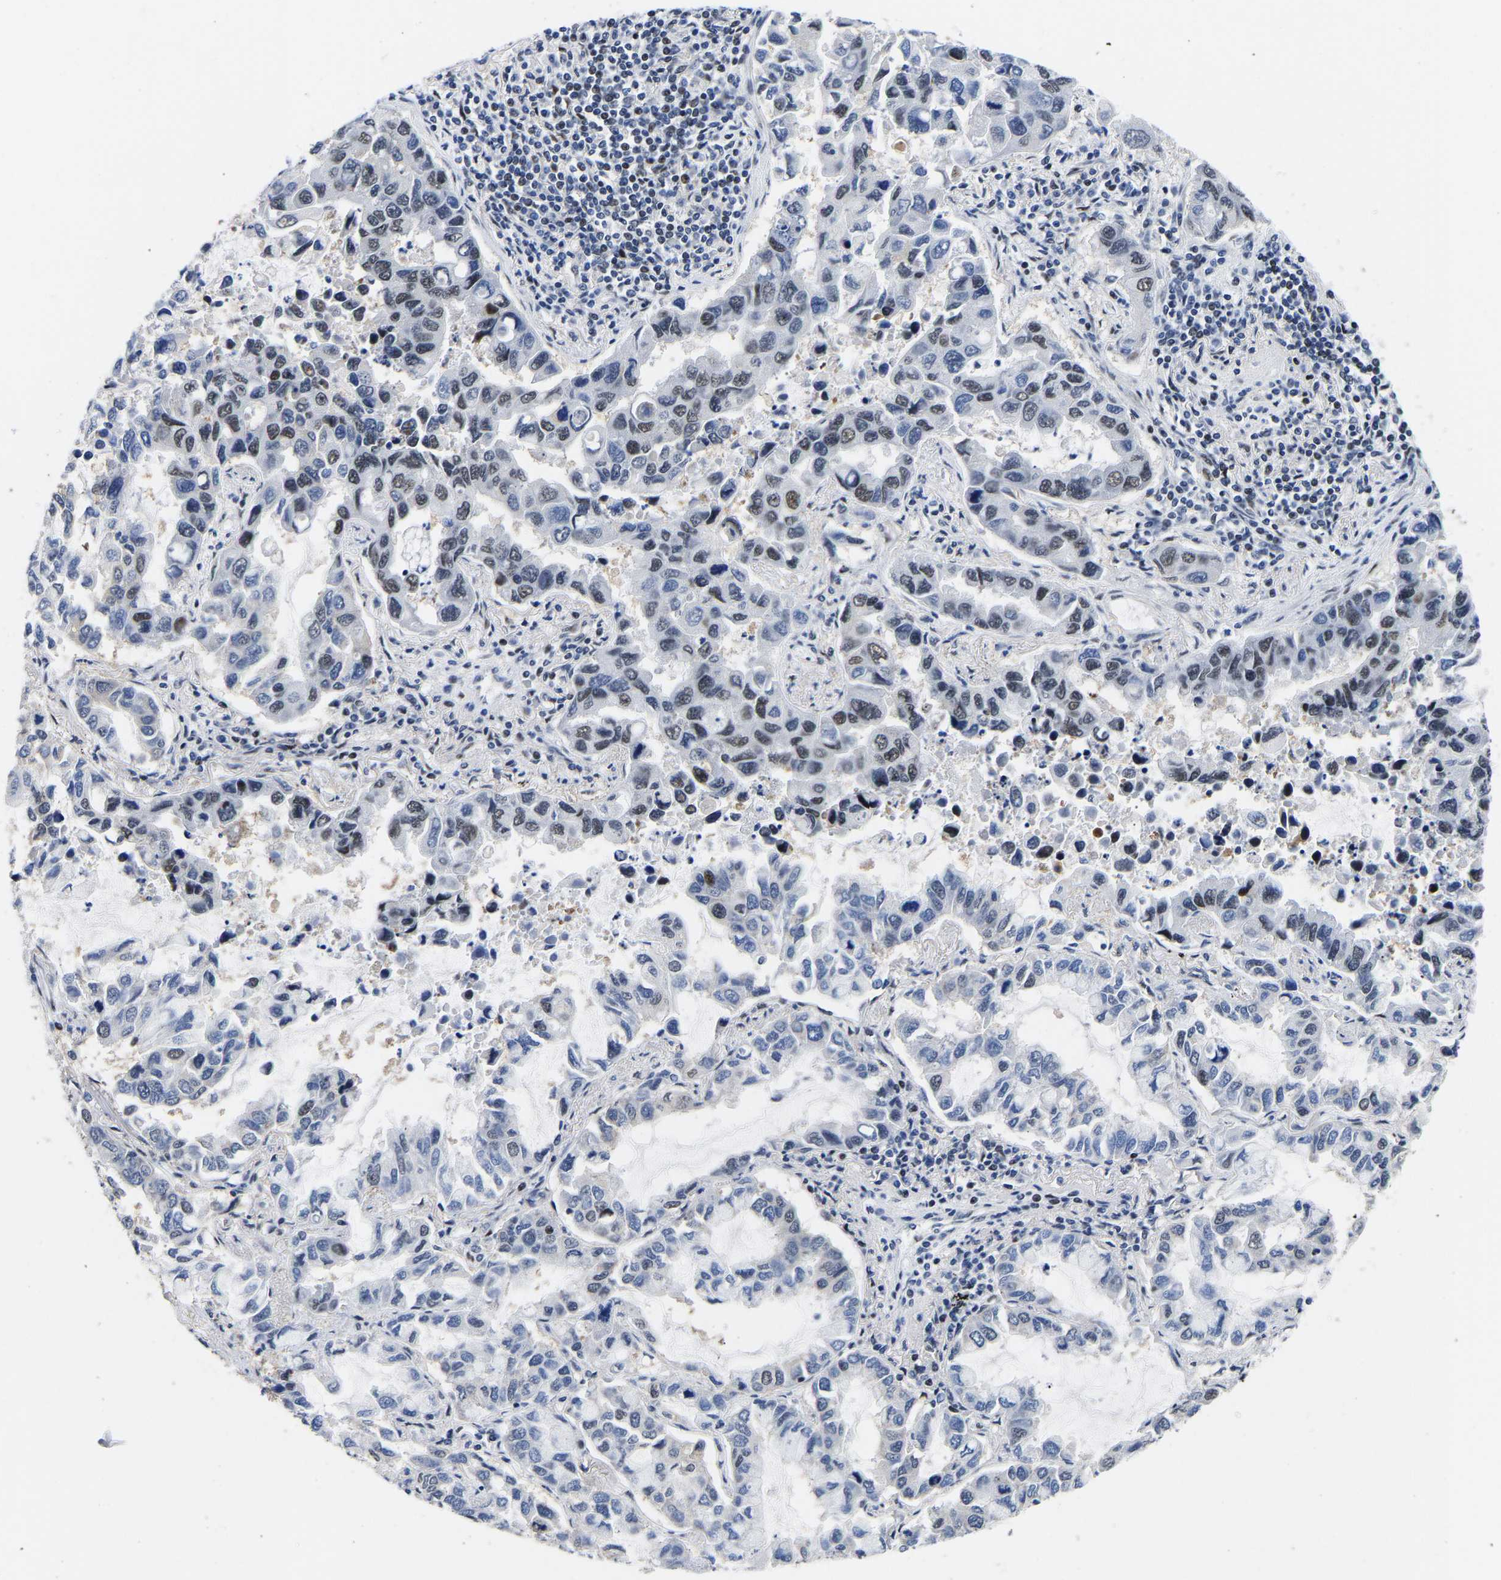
{"staining": {"intensity": "moderate", "quantity": "<25%", "location": "nuclear"}, "tissue": "lung cancer", "cell_type": "Tumor cells", "image_type": "cancer", "snomed": [{"axis": "morphology", "description": "Adenocarcinoma, NOS"}, {"axis": "topography", "description": "Lung"}], "caption": "This micrograph exhibits immunohistochemistry (IHC) staining of lung cancer, with low moderate nuclear positivity in about <25% of tumor cells.", "gene": "PTRHD1", "patient": {"sex": "male", "age": 64}}